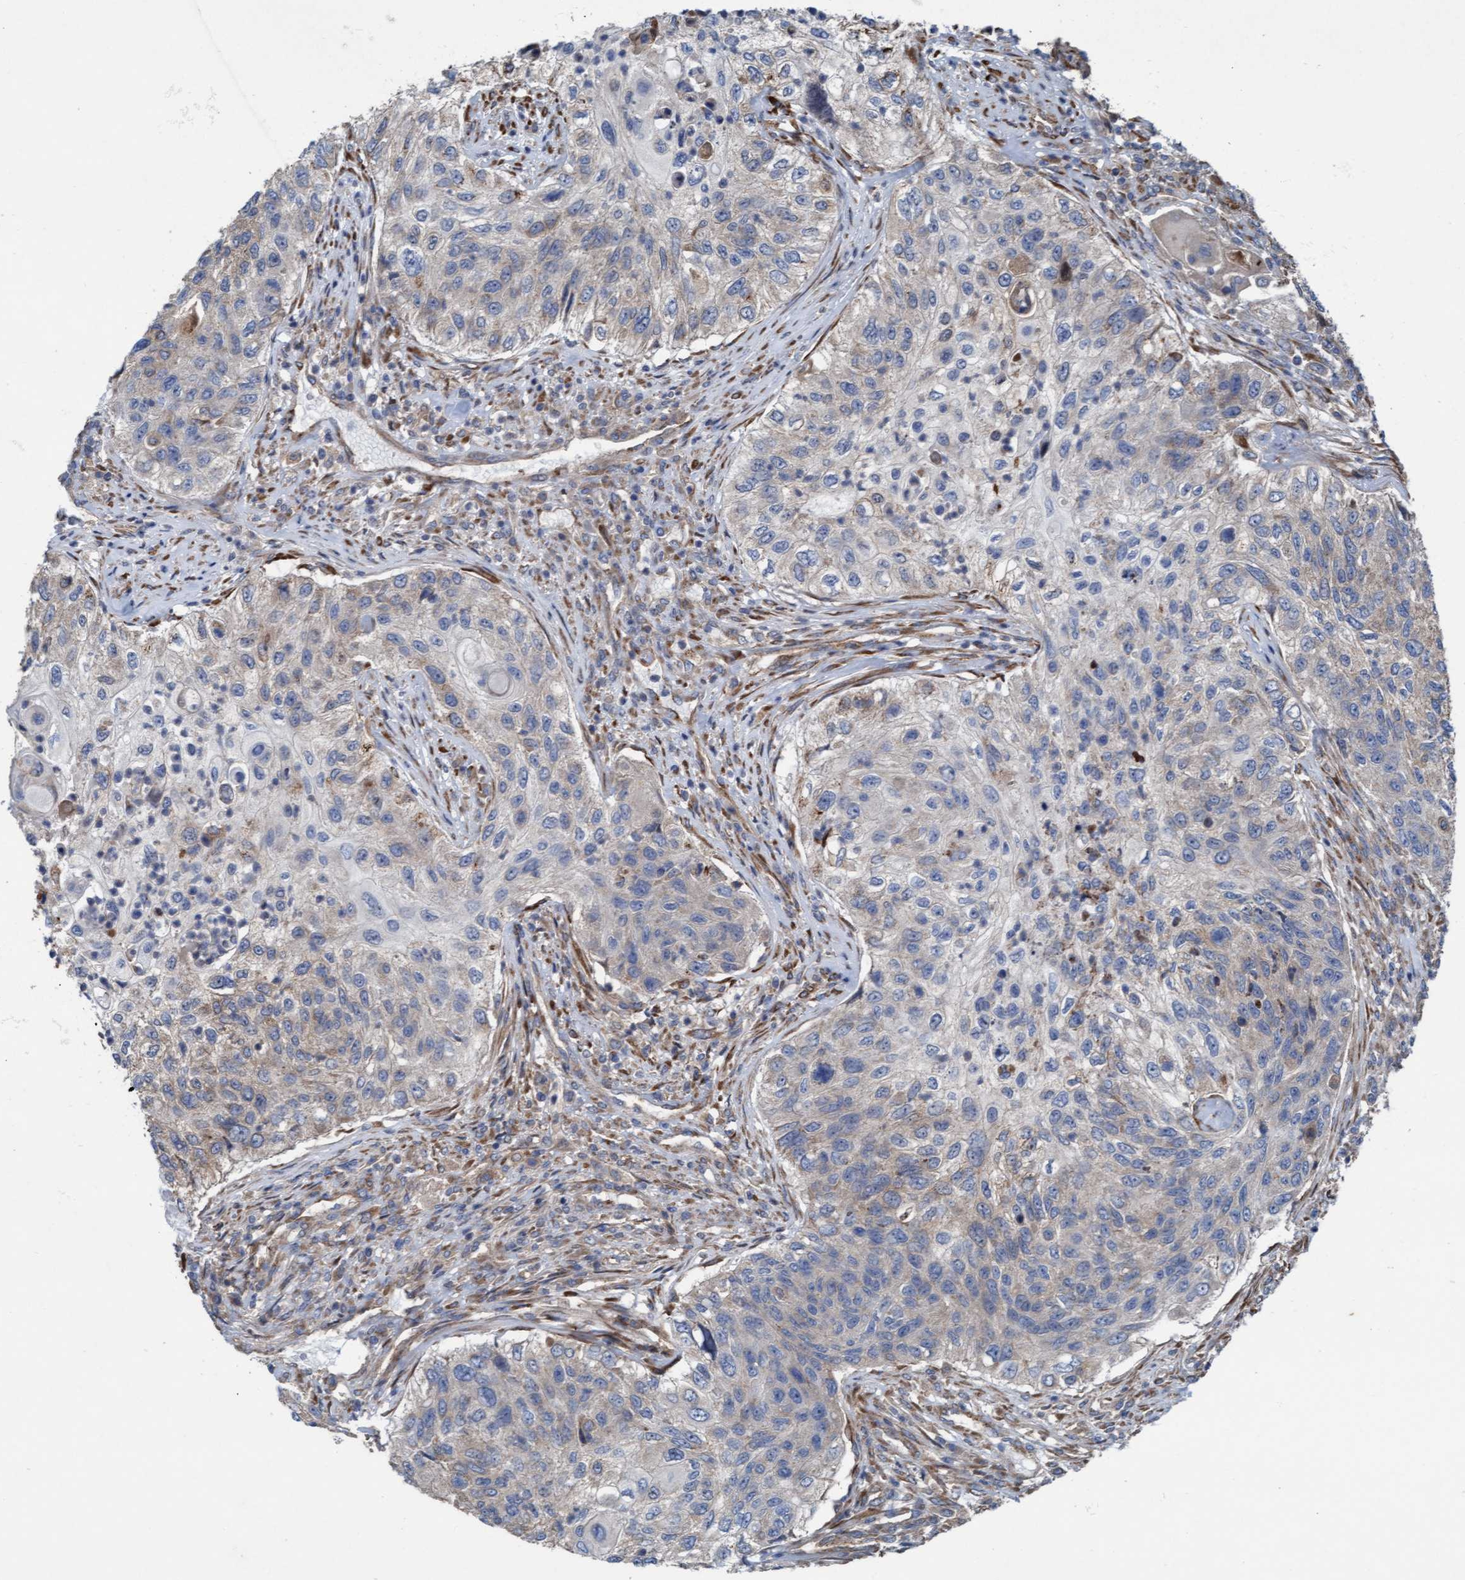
{"staining": {"intensity": "weak", "quantity": "<25%", "location": "cytoplasmic/membranous"}, "tissue": "urothelial cancer", "cell_type": "Tumor cells", "image_type": "cancer", "snomed": [{"axis": "morphology", "description": "Urothelial carcinoma, High grade"}, {"axis": "topography", "description": "Urinary bladder"}], "caption": "This is an immunohistochemistry image of human urothelial cancer. There is no positivity in tumor cells.", "gene": "KLHL26", "patient": {"sex": "female", "age": 60}}